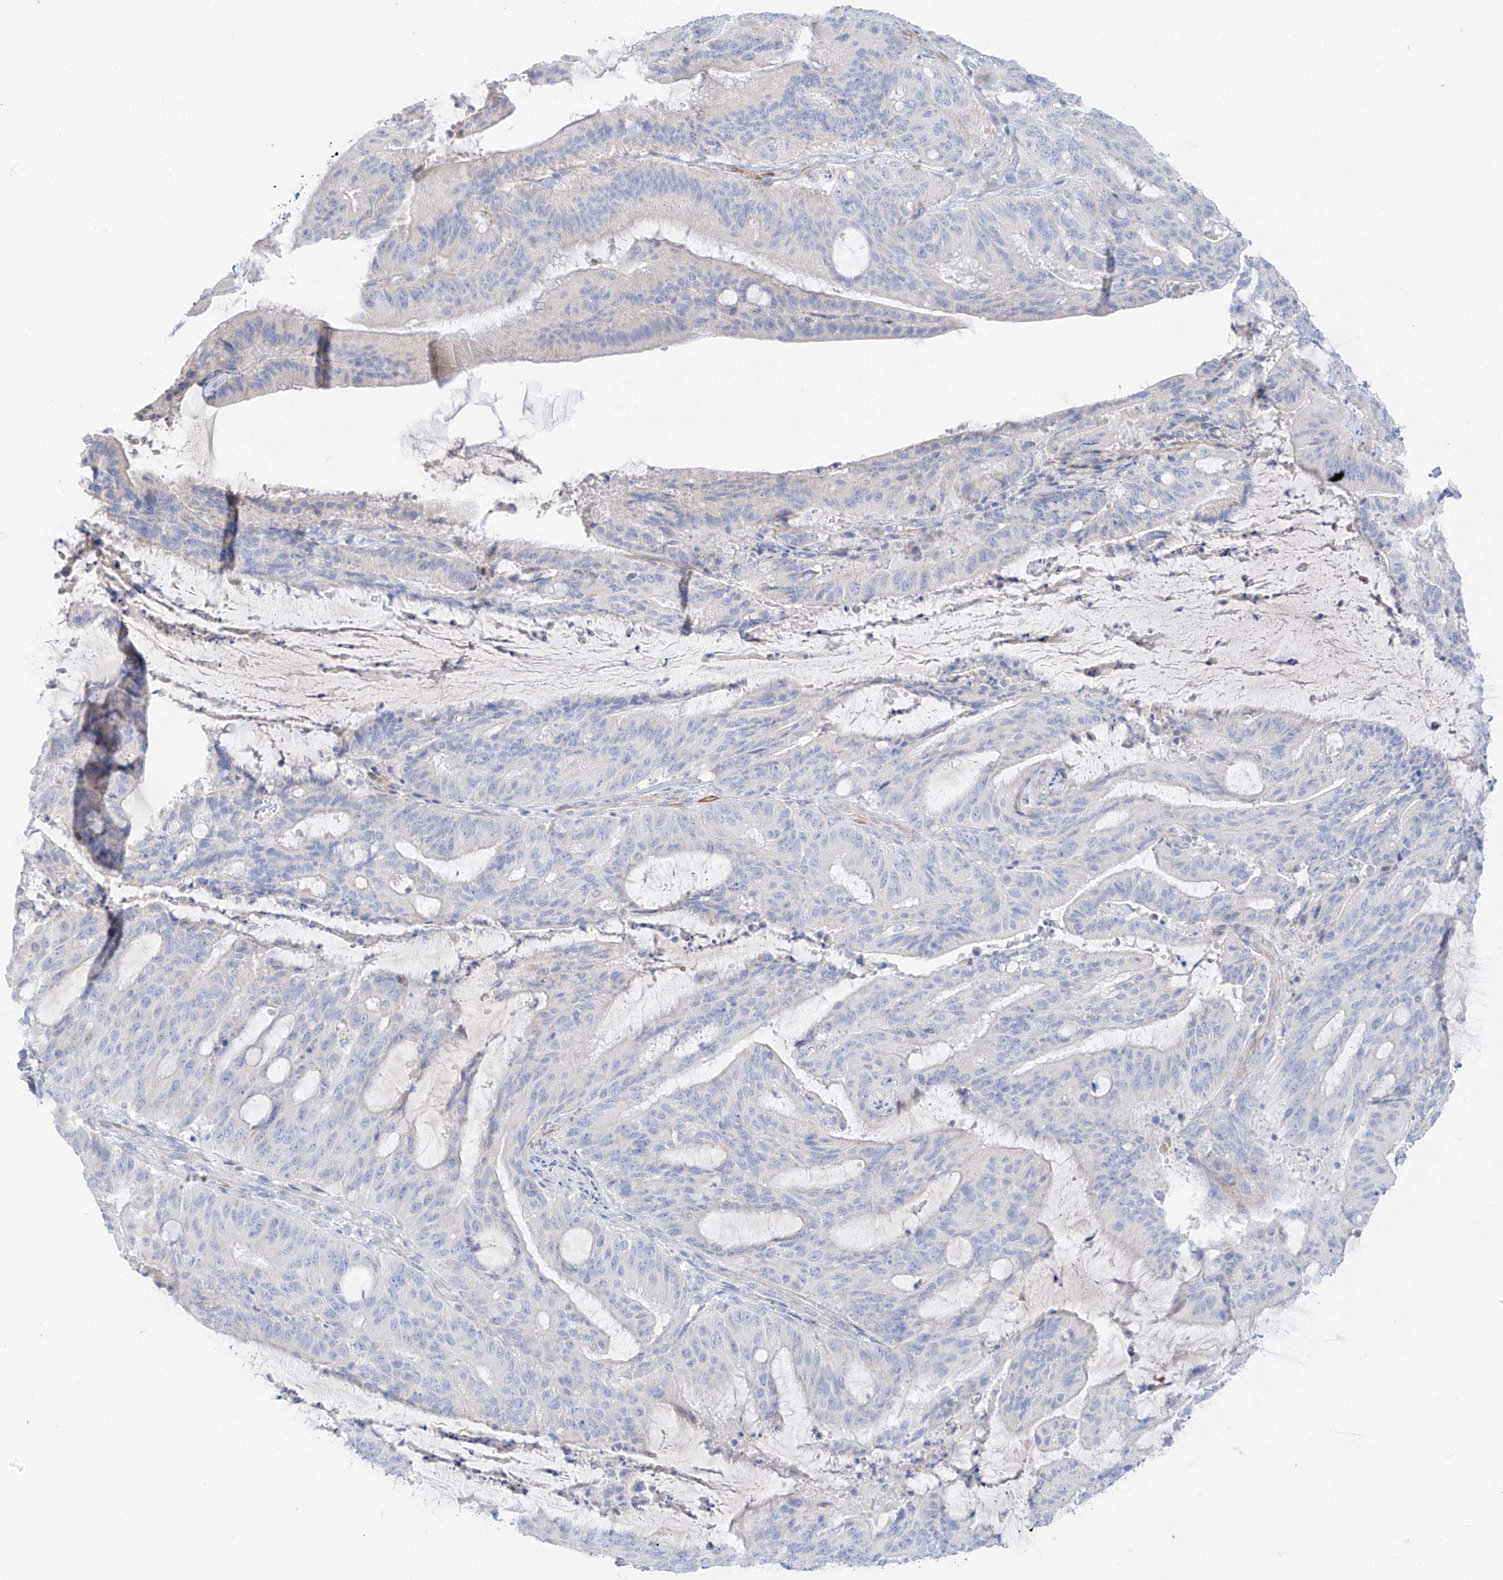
{"staining": {"intensity": "negative", "quantity": "none", "location": "none"}, "tissue": "liver cancer", "cell_type": "Tumor cells", "image_type": "cancer", "snomed": [{"axis": "morphology", "description": "Normal tissue, NOS"}, {"axis": "morphology", "description": "Cholangiocarcinoma"}, {"axis": "topography", "description": "Liver"}, {"axis": "topography", "description": "Peripheral nerve tissue"}], "caption": "Tumor cells show no significant protein positivity in liver cholangiocarcinoma. (DAB (3,3'-diaminobenzidine) immunohistochemistry (IHC), high magnification).", "gene": "ST3GAL5", "patient": {"sex": "female", "age": 73}}